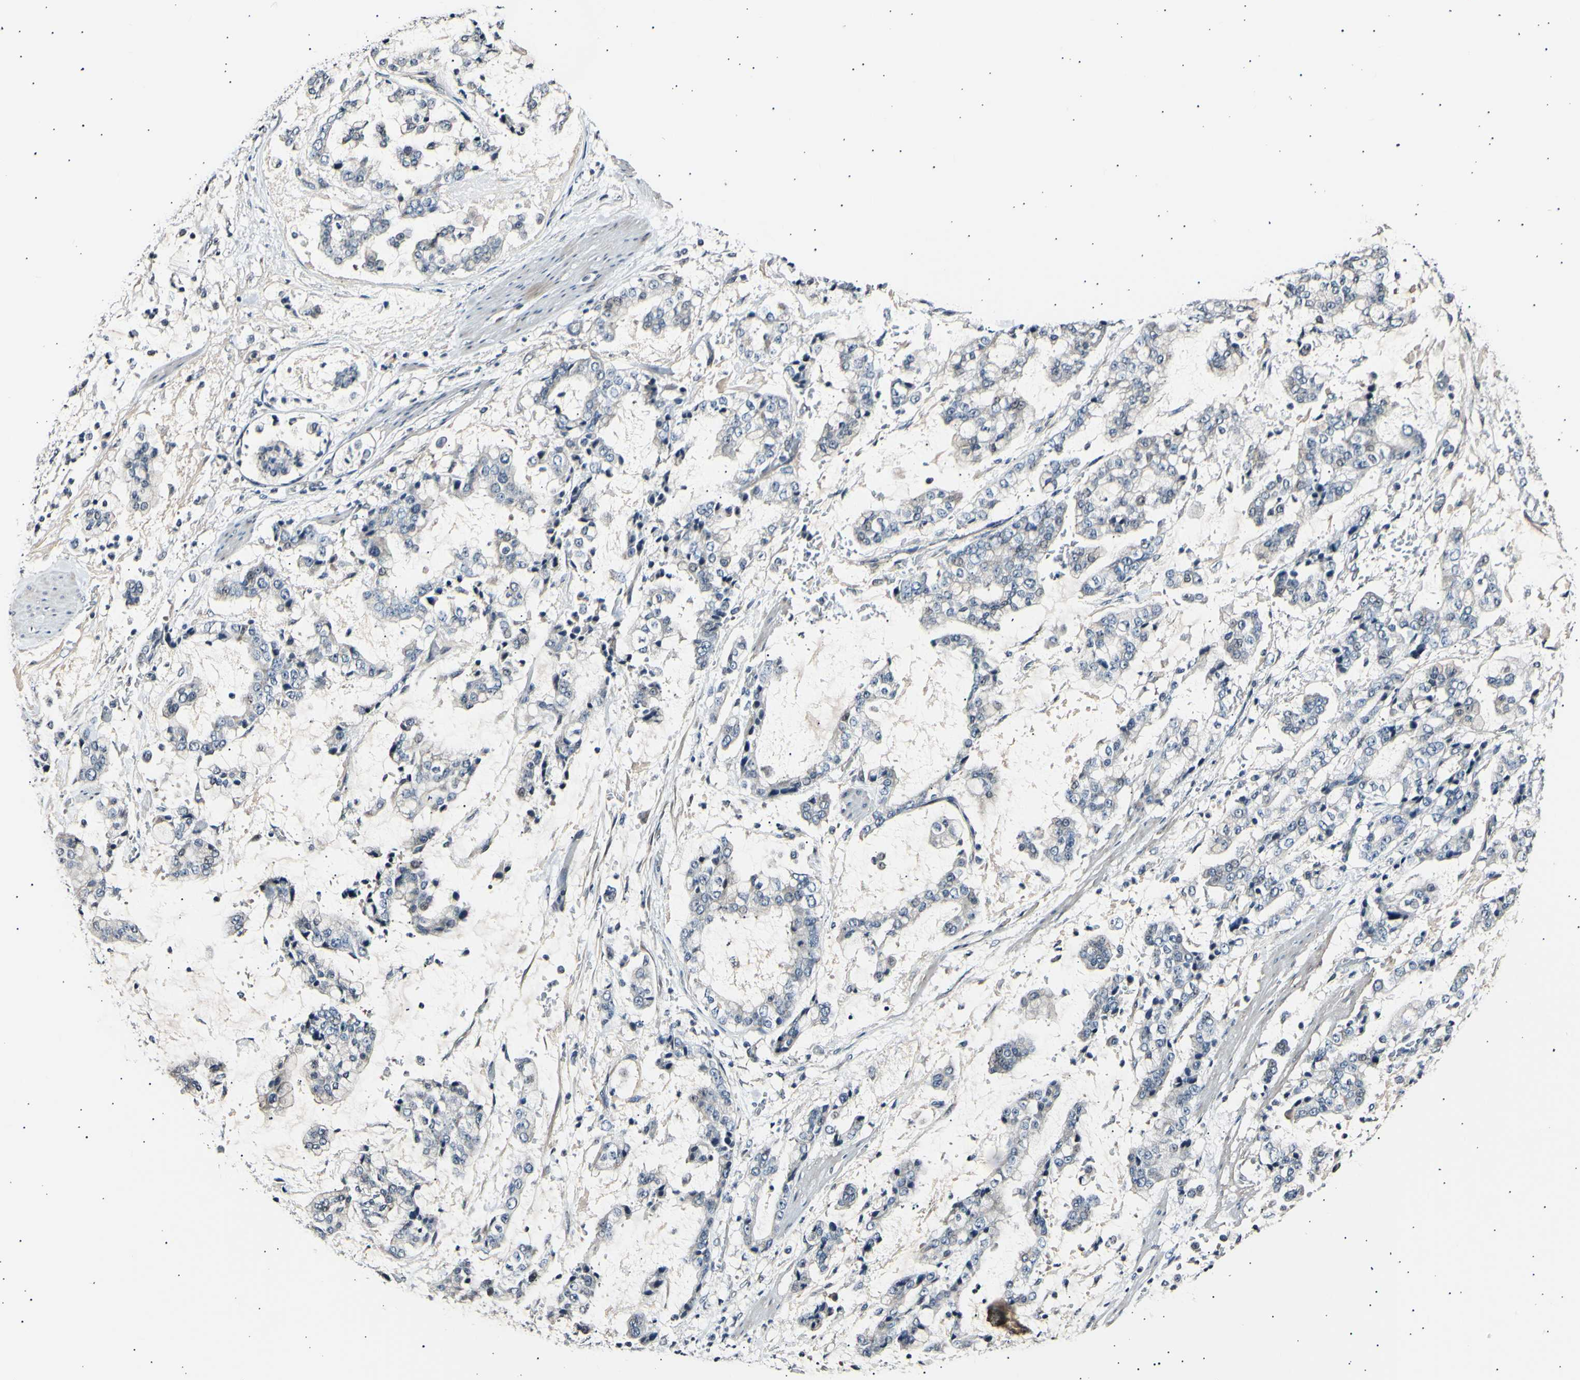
{"staining": {"intensity": "negative", "quantity": "none", "location": "none"}, "tissue": "stomach cancer", "cell_type": "Tumor cells", "image_type": "cancer", "snomed": [{"axis": "morphology", "description": "Normal tissue, NOS"}, {"axis": "morphology", "description": "Adenocarcinoma, NOS"}, {"axis": "topography", "description": "Stomach, upper"}, {"axis": "topography", "description": "Stomach"}], "caption": "Immunohistochemistry (IHC) micrograph of human adenocarcinoma (stomach) stained for a protein (brown), which shows no staining in tumor cells.", "gene": "AK1", "patient": {"sex": "male", "age": 76}}